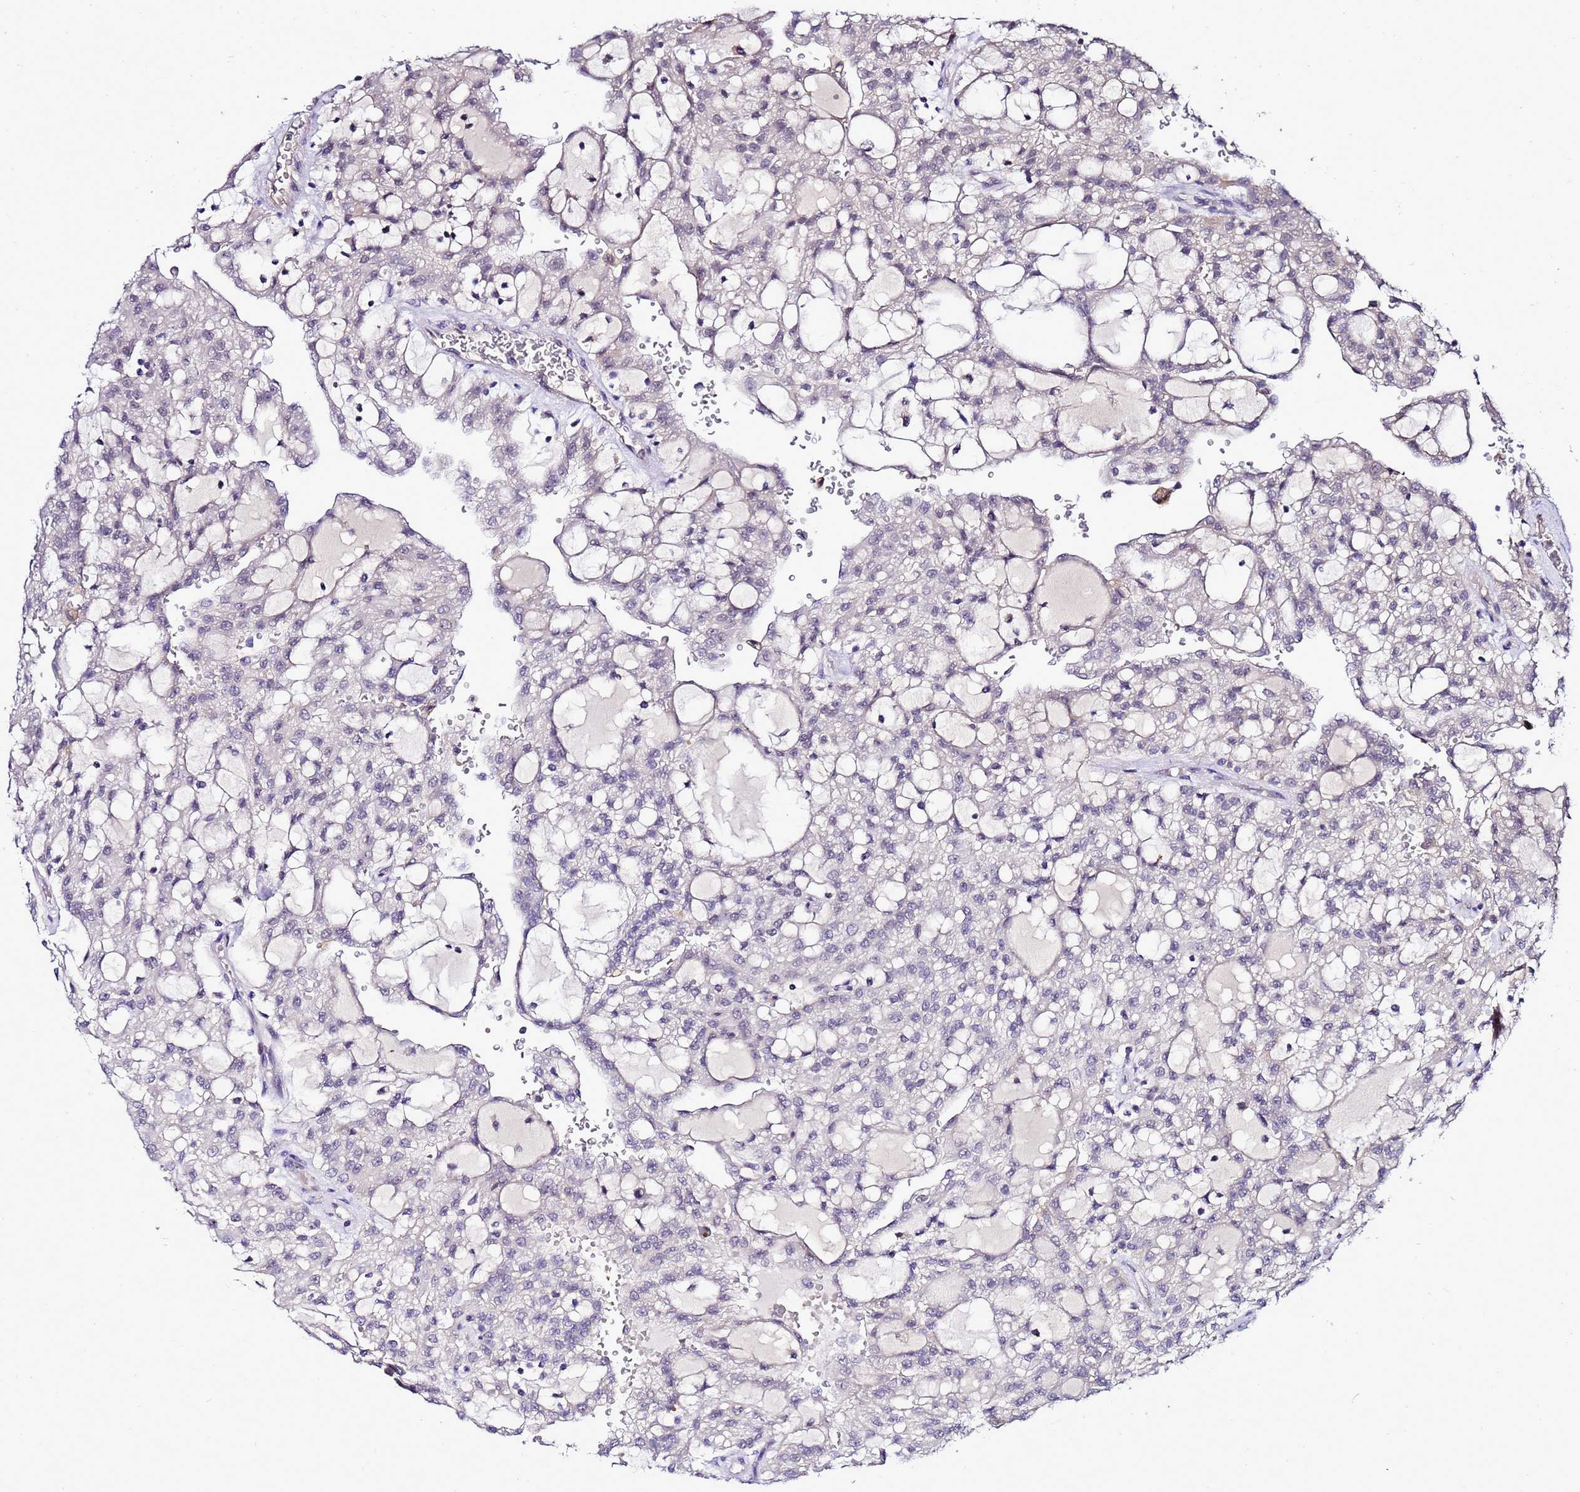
{"staining": {"intensity": "negative", "quantity": "none", "location": "none"}, "tissue": "renal cancer", "cell_type": "Tumor cells", "image_type": "cancer", "snomed": [{"axis": "morphology", "description": "Adenocarcinoma, NOS"}, {"axis": "topography", "description": "Kidney"}], "caption": "Immunohistochemistry (IHC) micrograph of neoplastic tissue: human renal cancer (adenocarcinoma) stained with DAB (3,3'-diaminobenzidine) demonstrates no significant protein staining in tumor cells.", "gene": "C19orf47", "patient": {"sex": "male", "age": 63}}